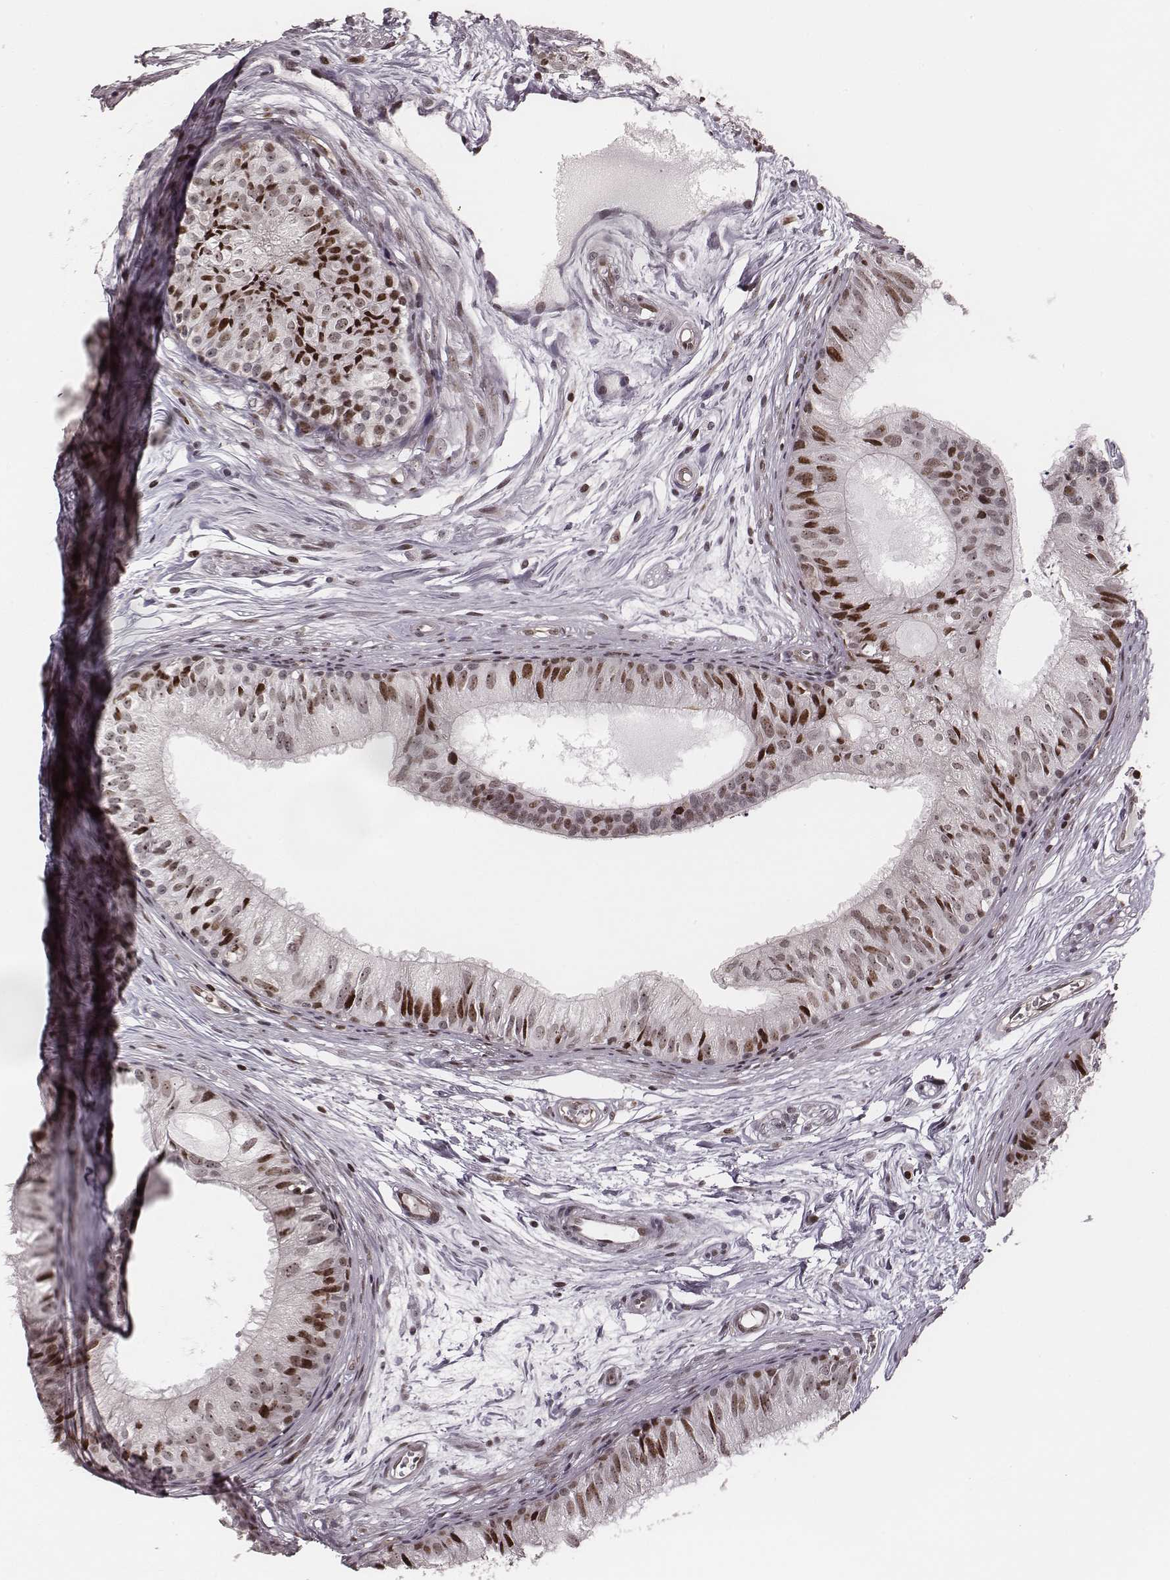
{"staining": {"intensity": "moderate", "quantity": "25%-75%", "location": "nuclear"}, "tissue": "epididymis", "cell_type": "Glandular cells", "image_type": "normal", "snomed": [{"axis": "morphology", "description": "Normal tissue, NOS"}, {"axis": "topography", "description": "Epididymis"}], "caption": "Moderate nuclear staining is present in approximately 25%-75% of glandular cells in unremarkable epididymis. Nuclei are stained in blue.", "gene": "VRK3", "patient": {"sex": "male", "age": 25}}